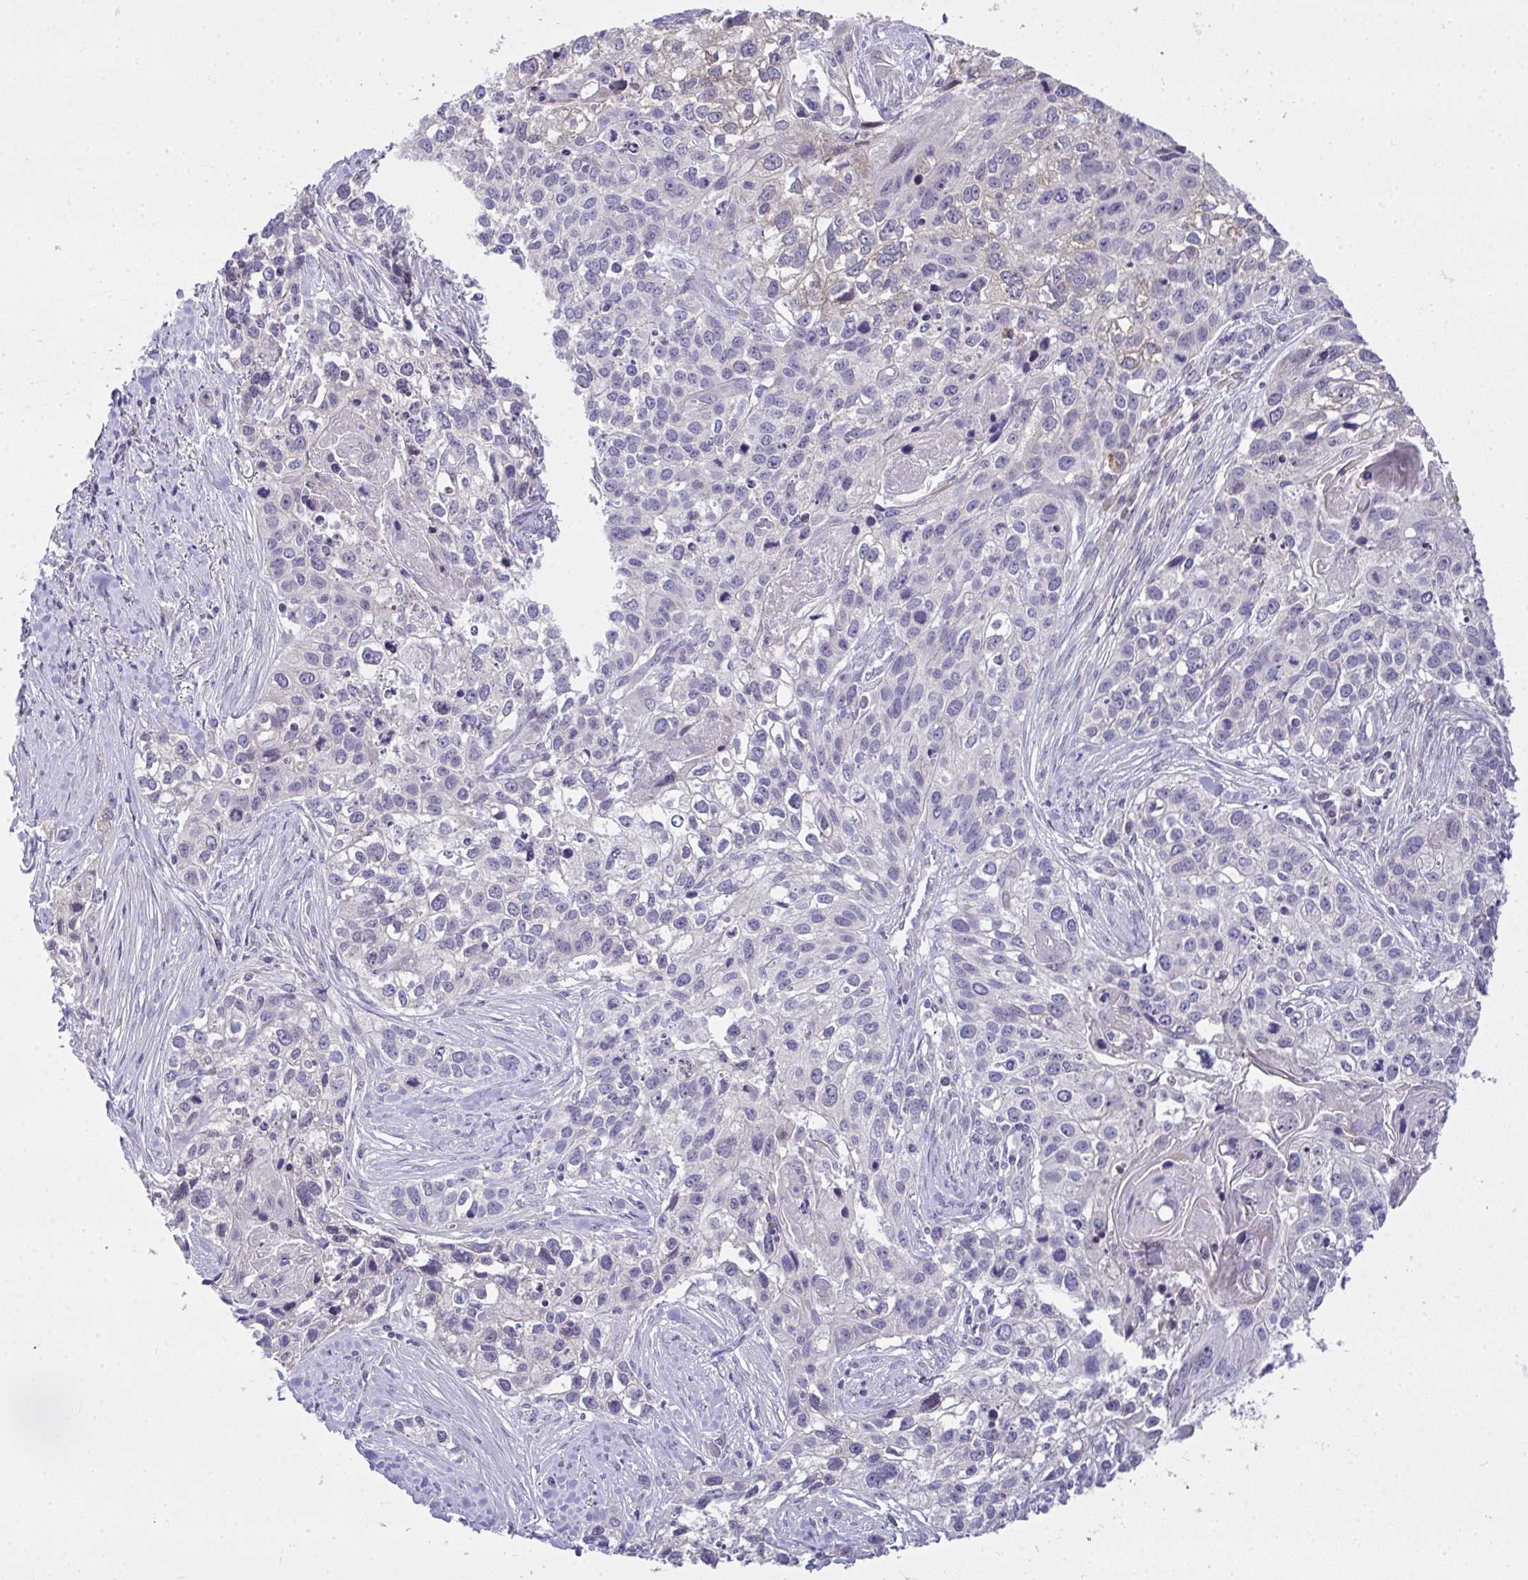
{"staining": {"intensity": "negative", "quantity": "none", "location": "none"}, "tissue": "lung cancer", "cell_type": "Tumor cells", "image_type": "cancer", "snomed": [{"axis": "morphology", "description": "Squamous cell carcinoma, NOS"}, {"axis": "topography", "description": "Lung"}], "caption": "This is an immunohistochemistry image of squamous cell carcinoma (lung). There is no staining in tumor cells.", "gene": "NT5C1A", "patient": {"sex": "male", "age": 74}}